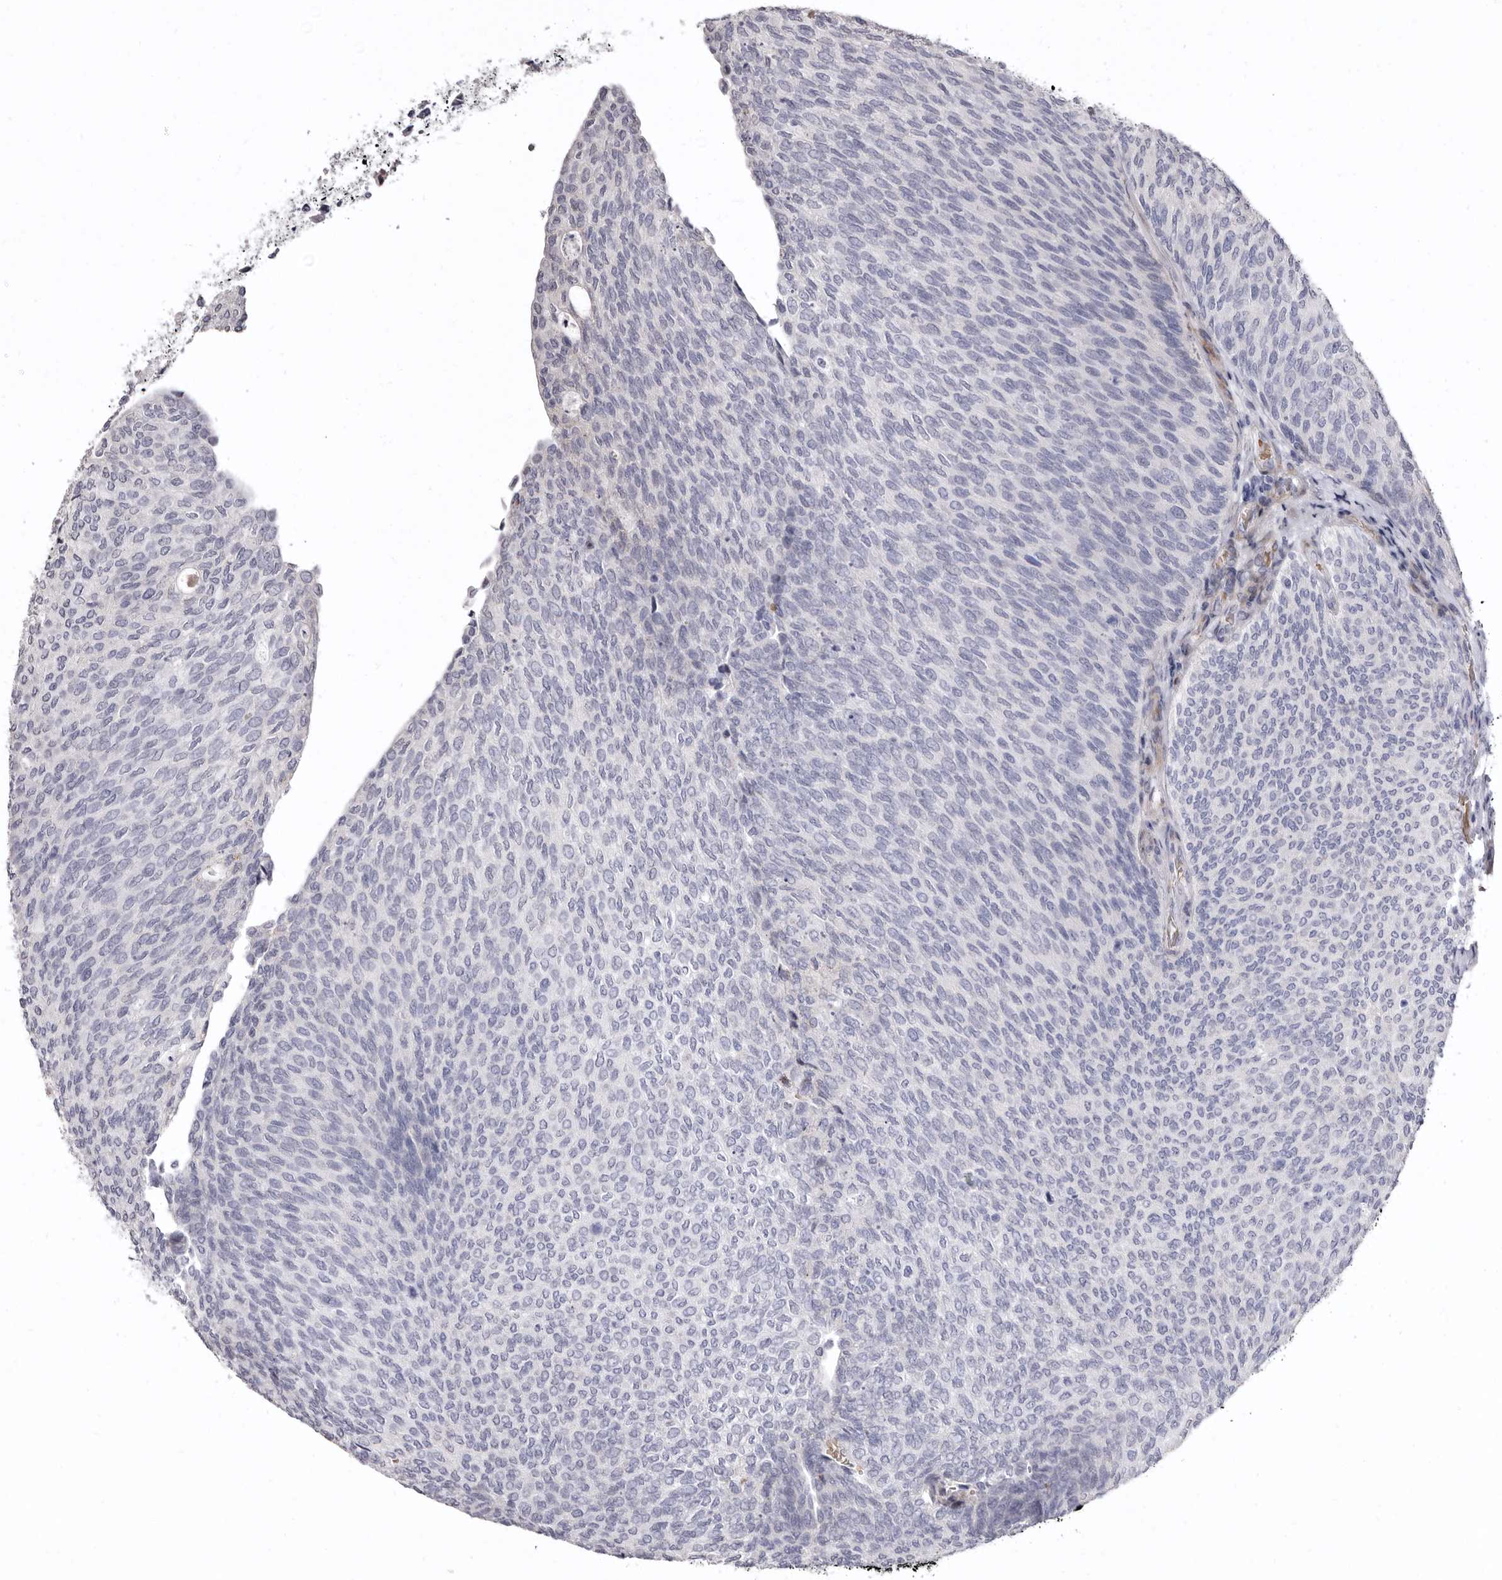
{"staining": {"intensity": "weak", "quantity": "<25%", "location": "cytoplasmic/membranous"}, "tissue": "urothelial cancer", "cell_type": "Tumor cells", "image_type": "cancer", "snomed": [{"axis": "morphology", "description": "Urothelial carcinoma, Low grade"}, {"axis": "topography", "description": "Urinary bladder"}], "caption": "The histopathology image demonstrates no significant expression in tumor cells of low-grade urothelial carcinoma.", "gene": "AIDA", "patient": {"sex": "female", "age": 79}}